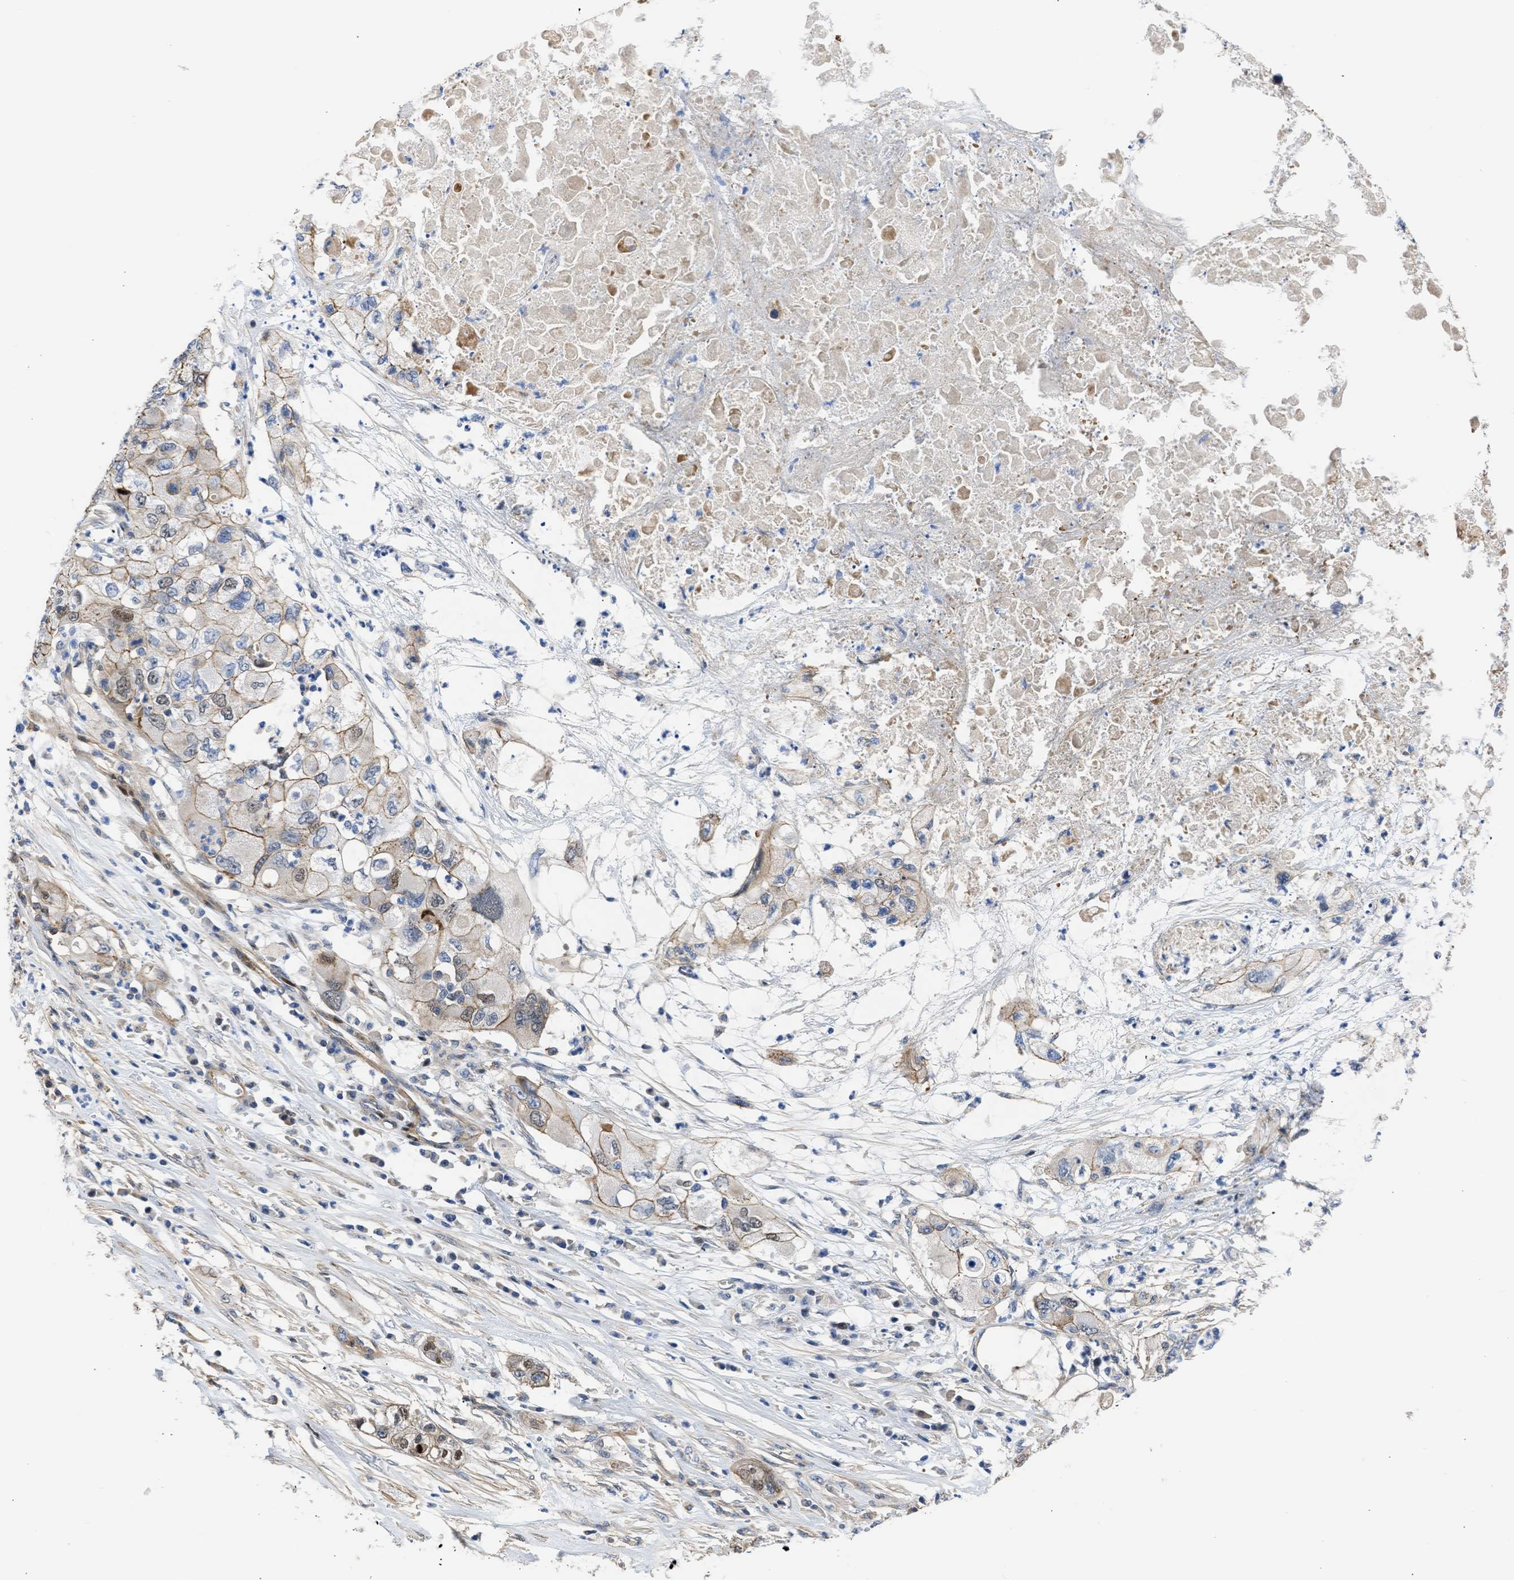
{"staining": {"intensity": "moderate", "quantity": "25%-75%", "location": "cytoplasmic/membranous"}, "tissue": "pancreatic cancer", "cell_type": "Tumor cells", "image_type": "cancer", "snomed": [{"axis": "morphology", "description": "Adenocarcinoma, NOS"}, {"axis": "topography", "description": "Pancreas"}], "caption": "An image showing moderate cytoplasmic/membranous positivity in approximately 25%-75% of tumor cells in adenocarcinoma (pancreatic), as visualized by brown immunohistochemical staining.", "gene": "MAS1L", "patient": {"sex": "female", "age": 78}}